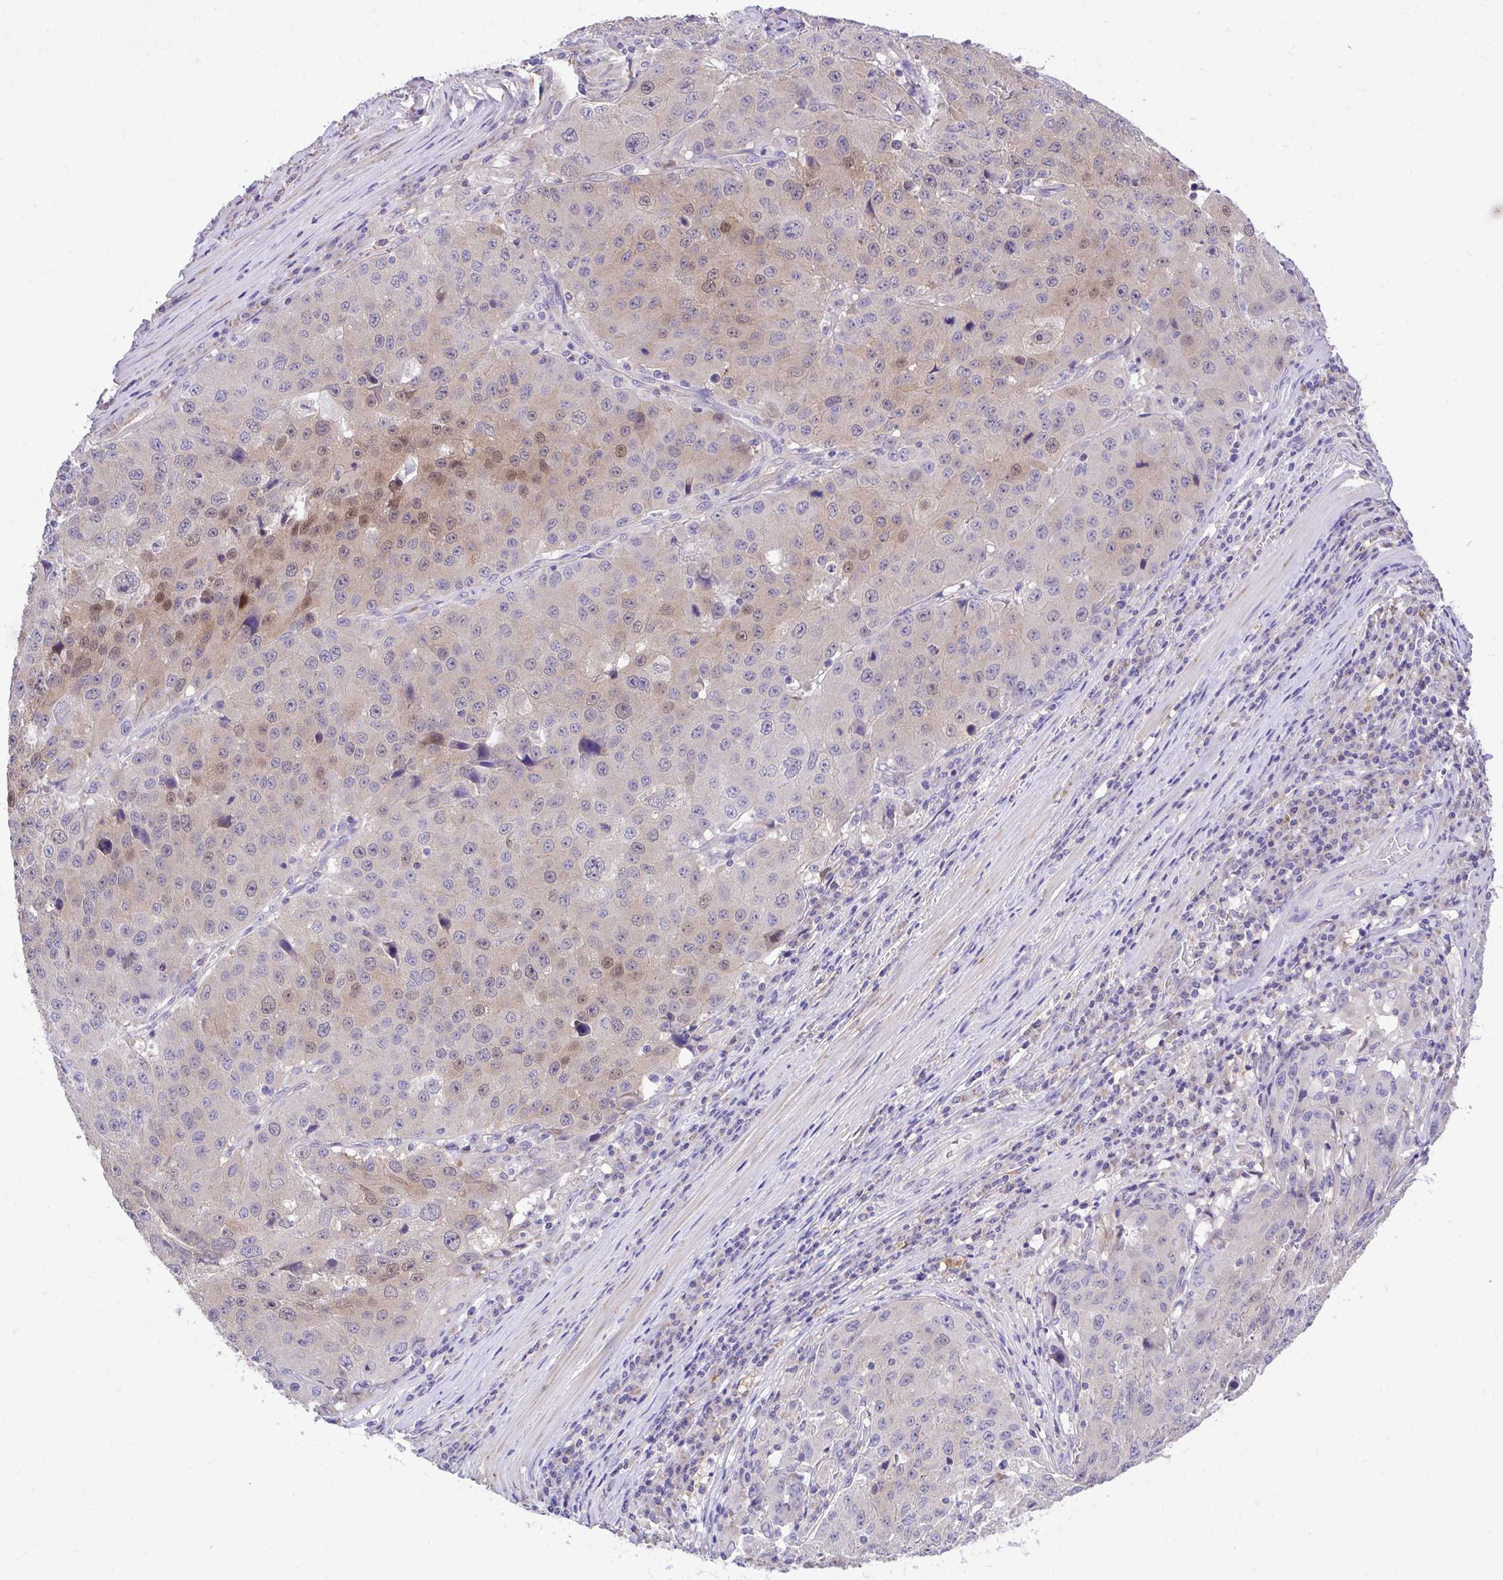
{"staining": {"intensity": "weak", "quantity": "25%-75%", "location": "cytoplasmic/membranous,nuclear"}, "tissue": "stomach cancer", "cell_type": "Tumor cells", "image_type": "cancer", "snomed": [{"axis": "morphology", "description": "Adenocarcinoma, NOS"}, {"axis": "topography", "description": "Stomach"}], "caption": "This image shows IHC staining of stomach adenocarcinoma, with low weak cytoplasmic/membranous and nuclear staining in about 25%-75% of tumor cells.", "gene": "MPC2", "patient": {"sex": "male", "age": 71}}